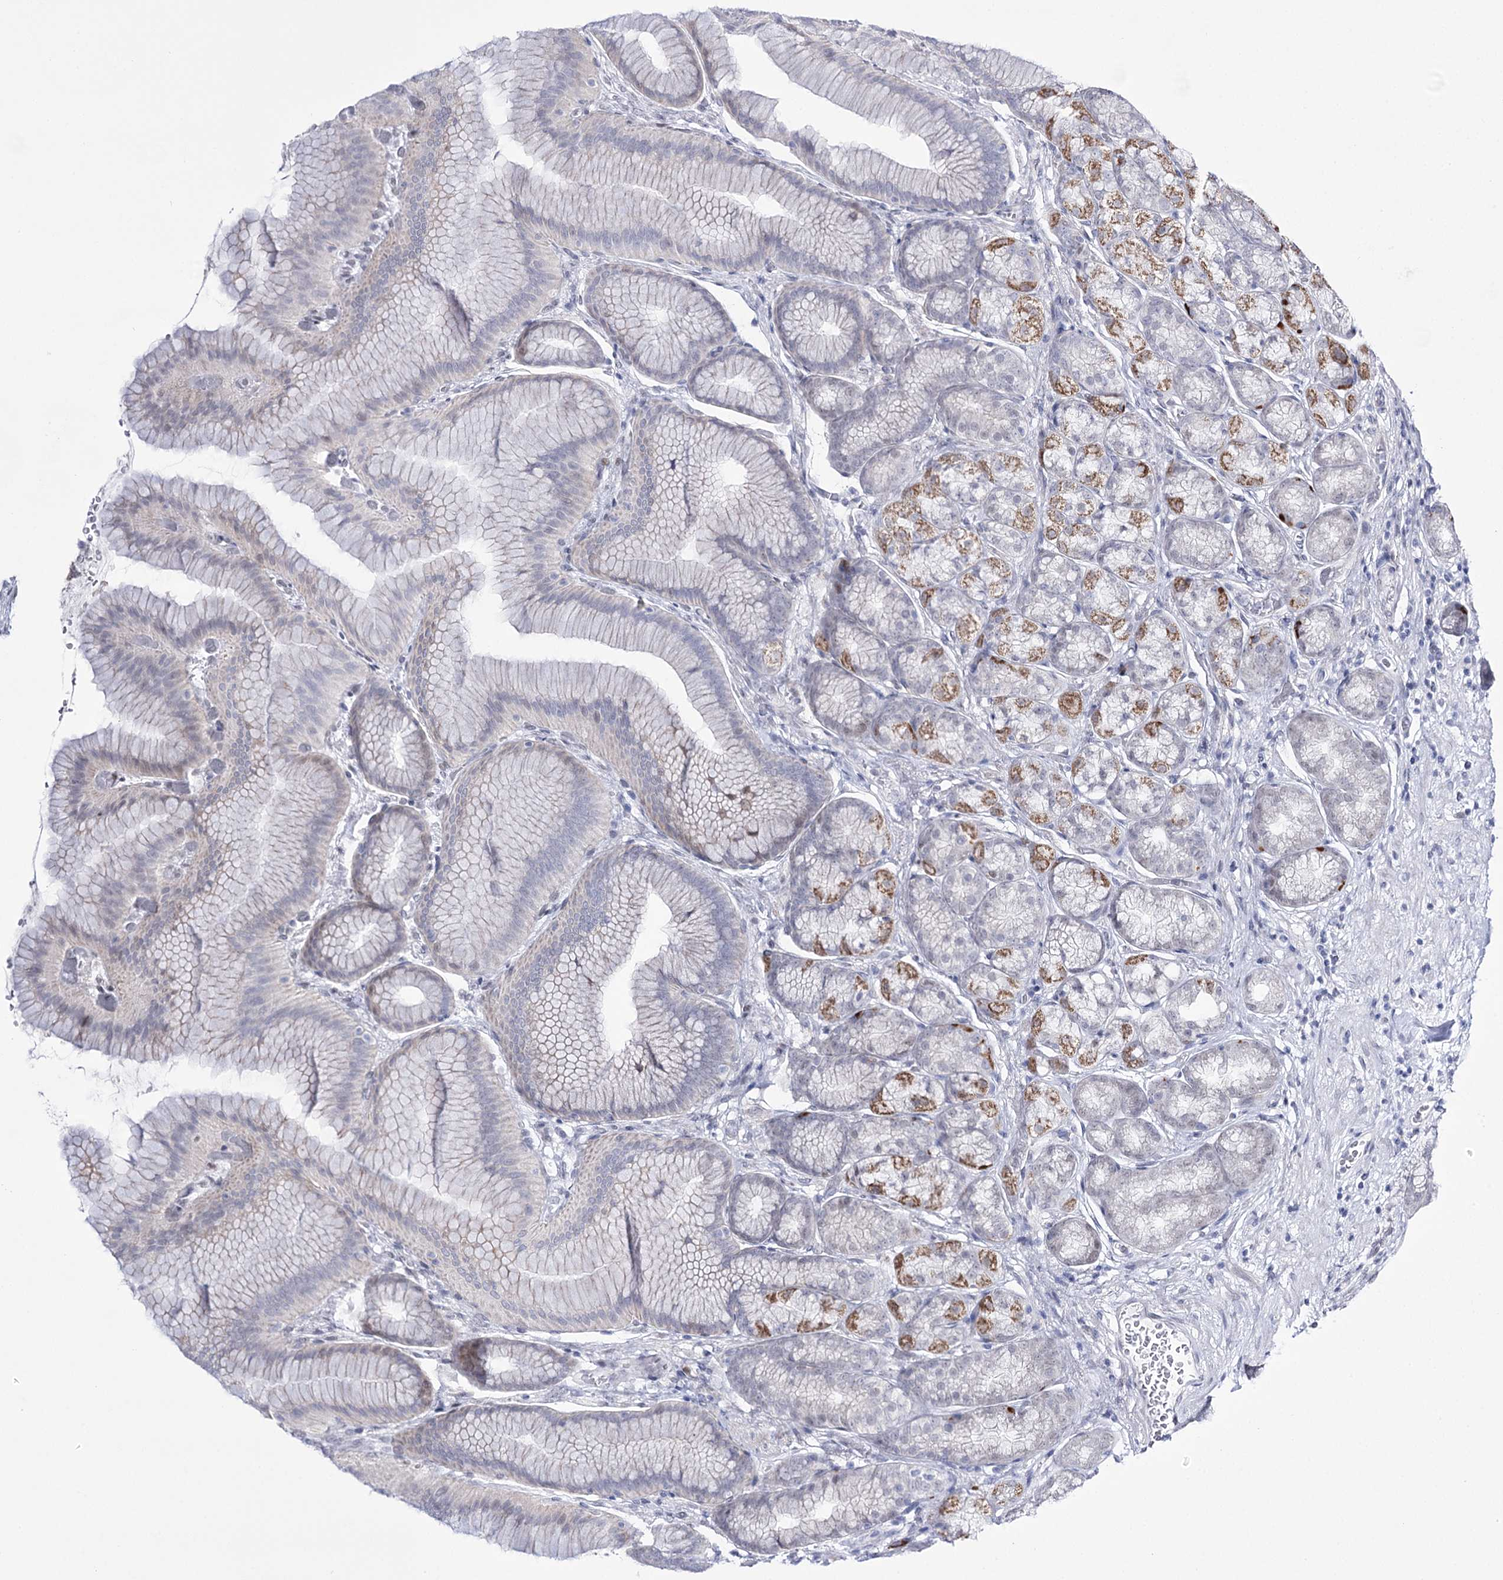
{"staining": {"intensity": "moderate", "quantity": "<25%", "location": "cytoplasmic/membranous"}, "tissue": "stomach", "cell_type": "Glandular cells", "image_type": "normal", "snomed": [{"axis": "morphology", "description": "Normal tissue, NOS"}, {"axis": "morphology", "description": "Adenocarcinoma, NOS"}, {"axis": "morphology", "description": "Adenocarcinoma, High grade"}, {"axis": "topography", "description": "Stomach, upper"}, {"axis": "topography", "description": "Stomach"}], "caption": "Moderate cytoplasmic/membranous protein staining is appreciated in about <25% of glandular cells in stomach.", "gene": "RBM15B", "patient": {"sex": "female", "age": 65}}